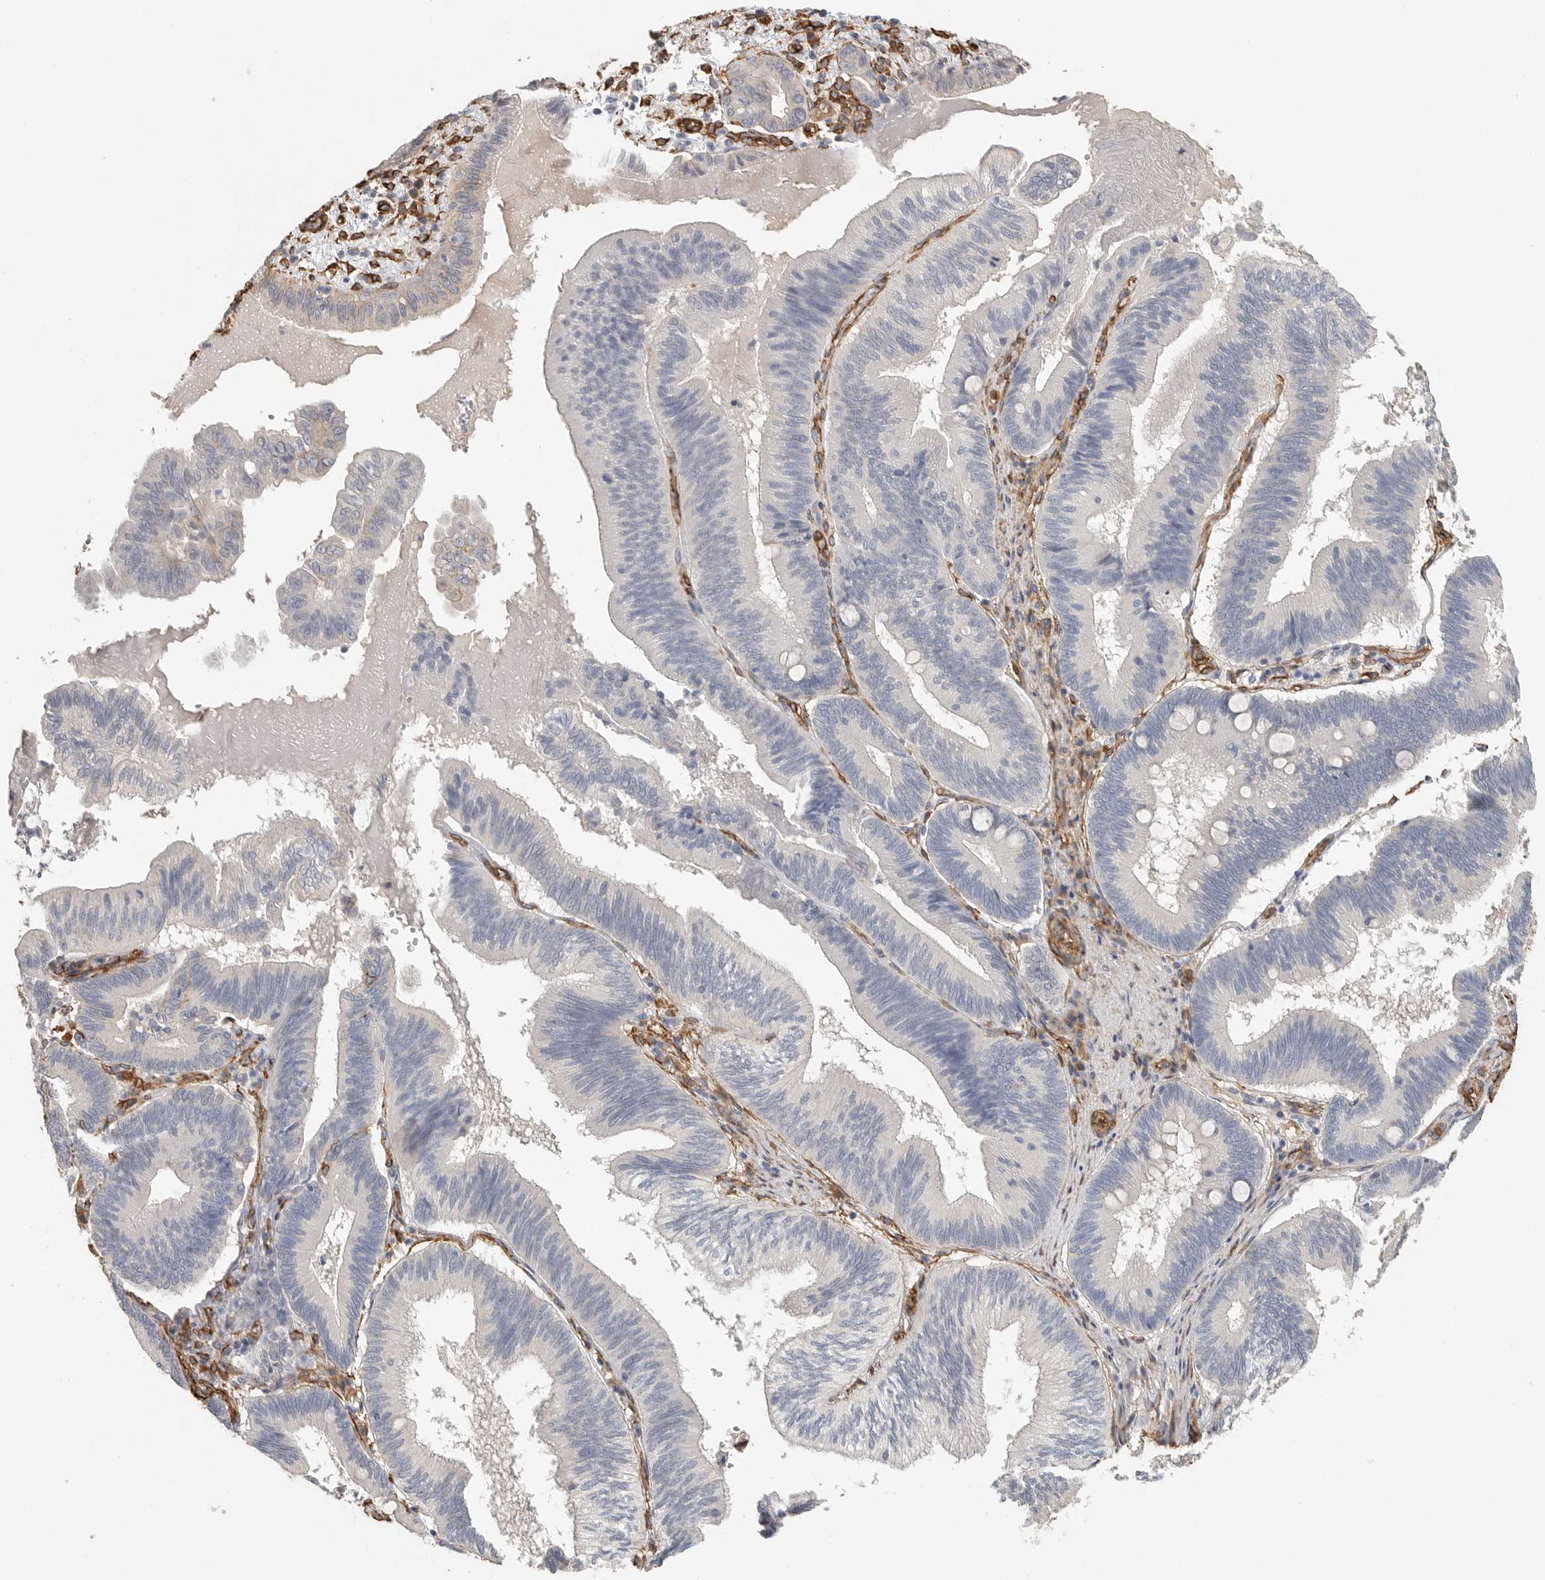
{"staining": {"intensity": "negative", "quantity": "none", "location": "none"}, "tissue": "pancreatic cancer", "cell_type": "Tumor cells", "image_type": "cancer", "snomed": [{"axis": "morphology", "description": "Adenocarcinoma, NOS"}, {"axis": "topography", "description": "Pancreas"}], "caption": "This is an immunohistochemistry (IHC) photomicrograph of pancreatic cancer (adenocarcinoma). There is no expression in tumor cells.", "gene": "JMJD4", "patient": {"sex": "male", "age": 82}}